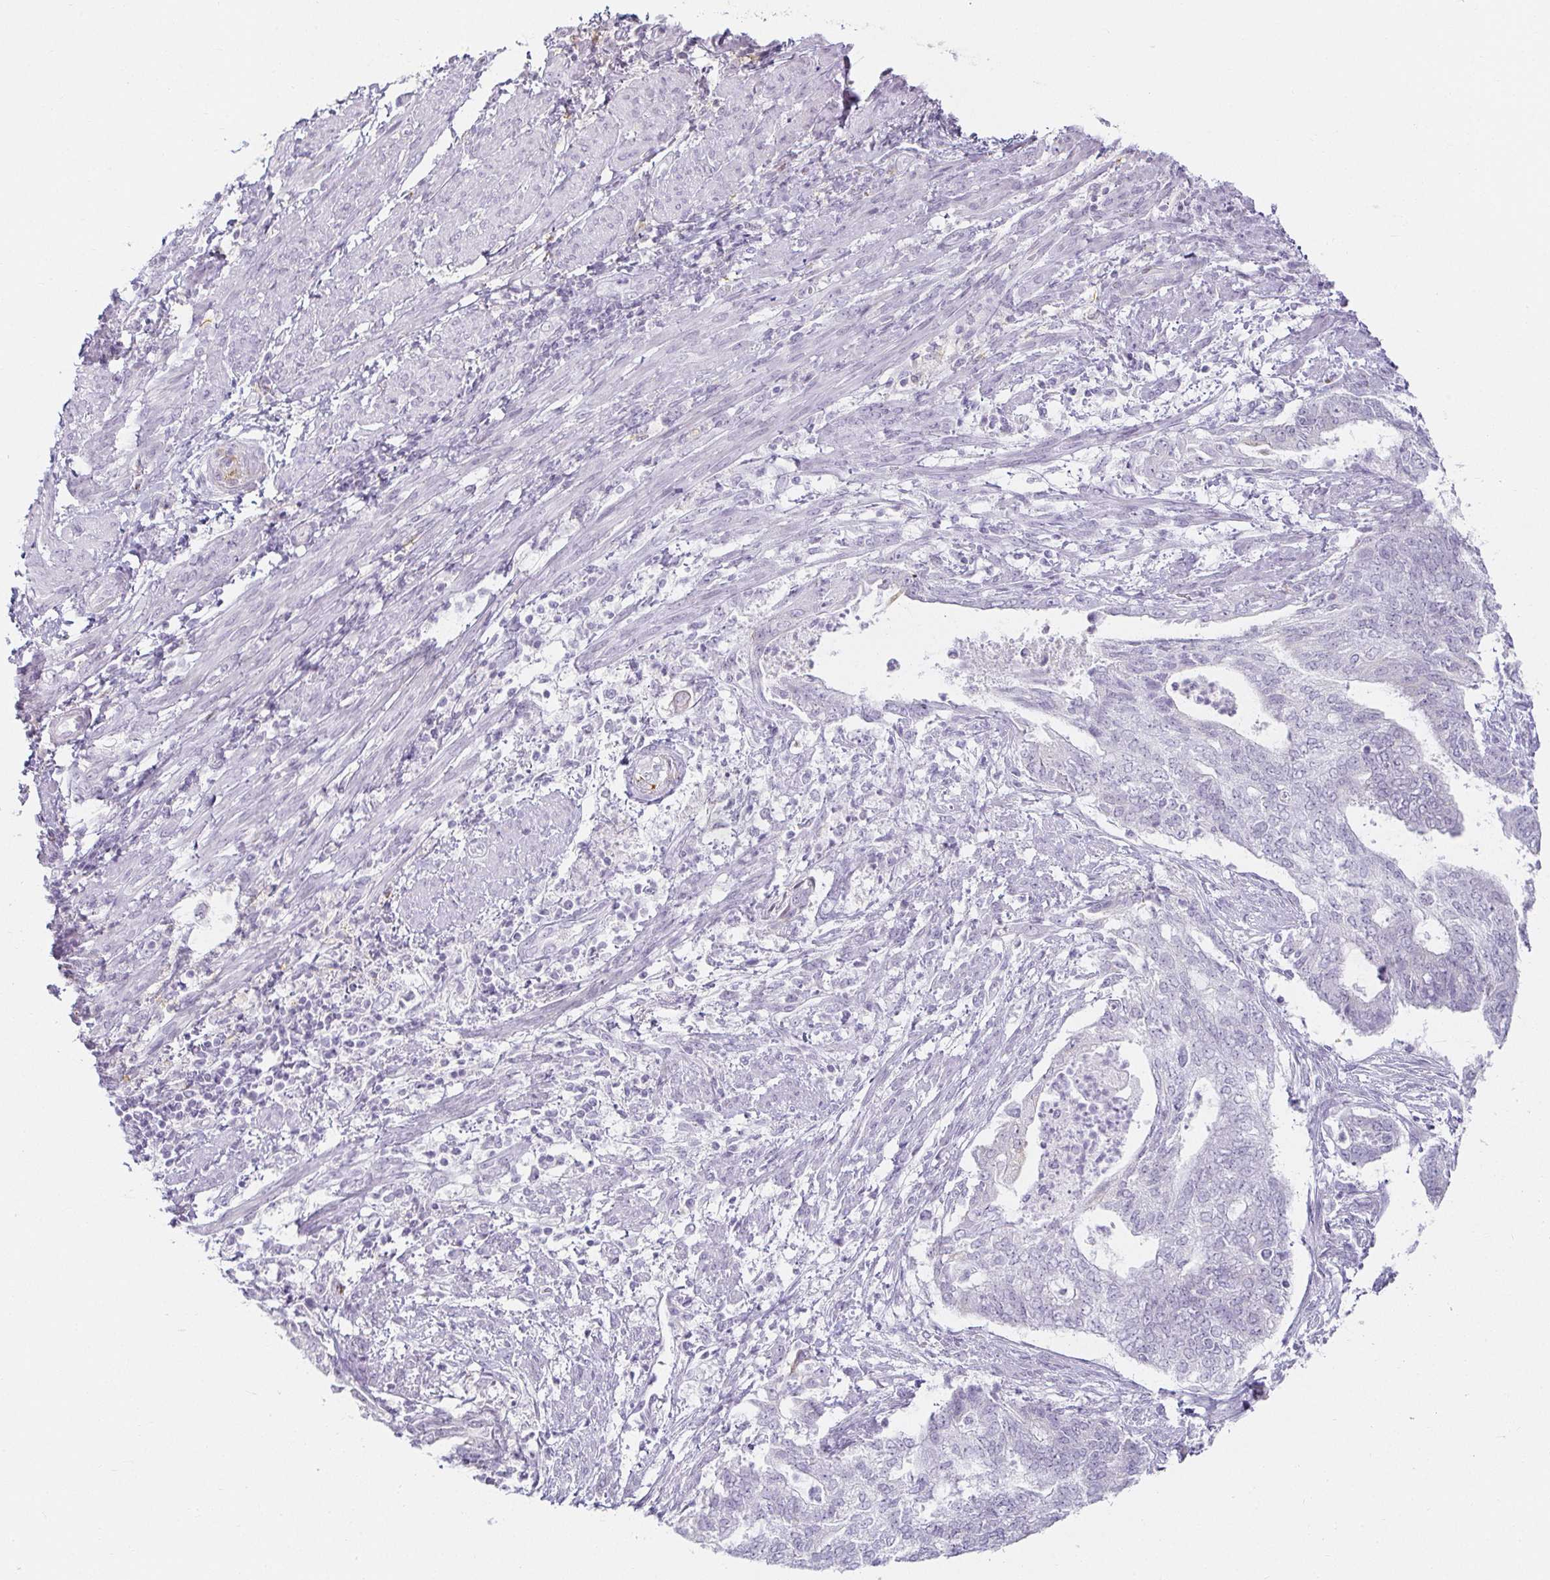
{"staining": {"intensity": "negative", "quantity": "none", "location": "none"}, "tissue": "endometrial cancer", "cell_type": "Tumor cells", "image_type": "cancer", "snomed": [{"axis": "morphology", "description": "Adenocarcinoma, NOS"}, {"axis": "topography", "description": "Endometrium"}], "caption": "The histopathology image displays no significant expression in tumor cells of adenocarcinoma (endometrial). (Brightfield microscopy of DAB (3,3'-diaminobenzidine) immunohistochemistry (IHC) at high magnification).", "gene": "ACAN", "patient": {"sex": "female", "age": 65}}